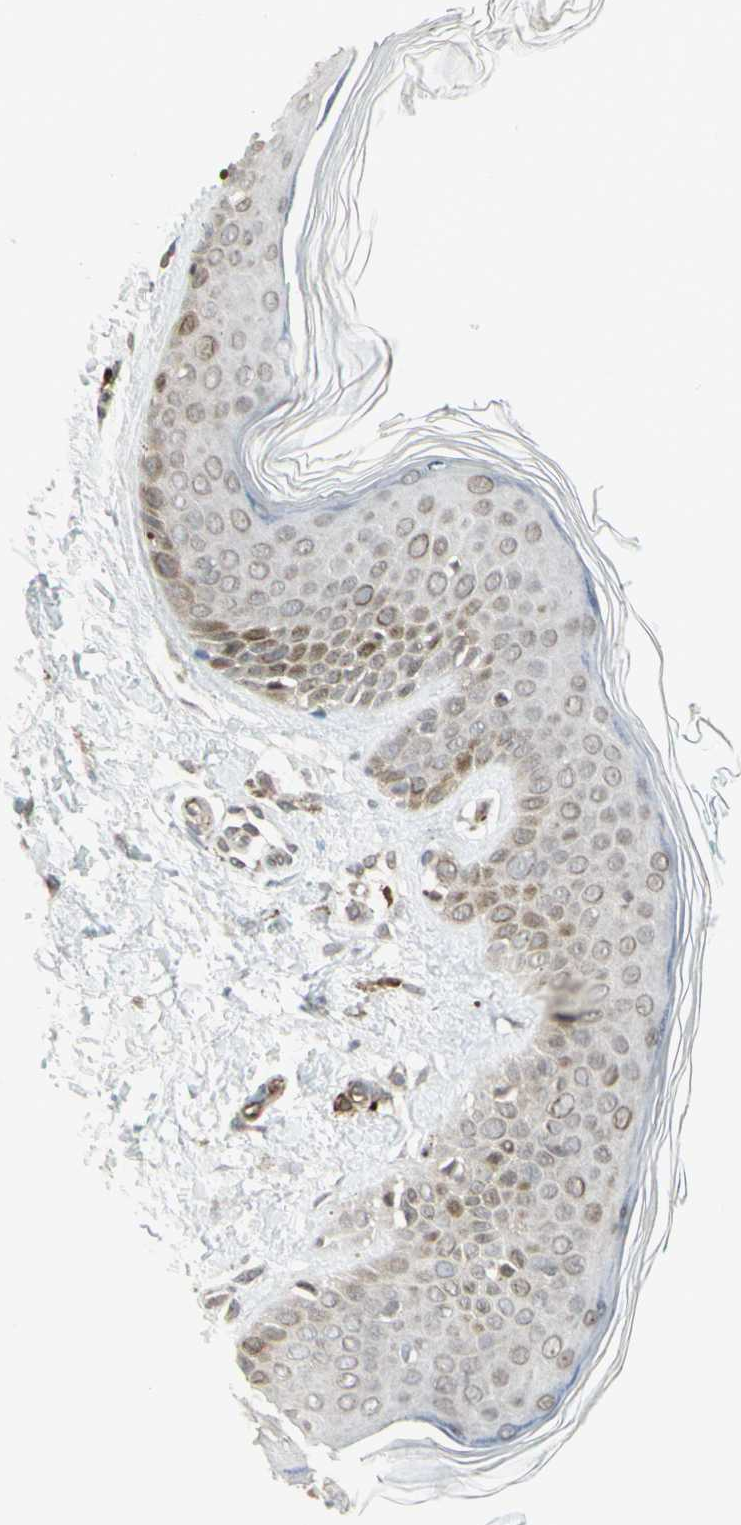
{"staining": {"intensity": "negative", "quantity": "none", "location": "none"}, "tissue": "skin", "cell_type": "Fibroblasts", "image_type": "normal", "snomed": [{"axis": "morphology", "description": "Normal tissue, NOS"}, {"axis": "topography", "description": "Skin"}], "caption": "There is no significant staining in fibroblasts of skin. Brightfield microscopy of immunohistochemistry stained with DAB (3,3'-diaminobenzidine) (brown) and hematoxylin (blue), captured at high magnification.", "gene": "DTX3L", "patient": {"sex": "male", "age": 71}}